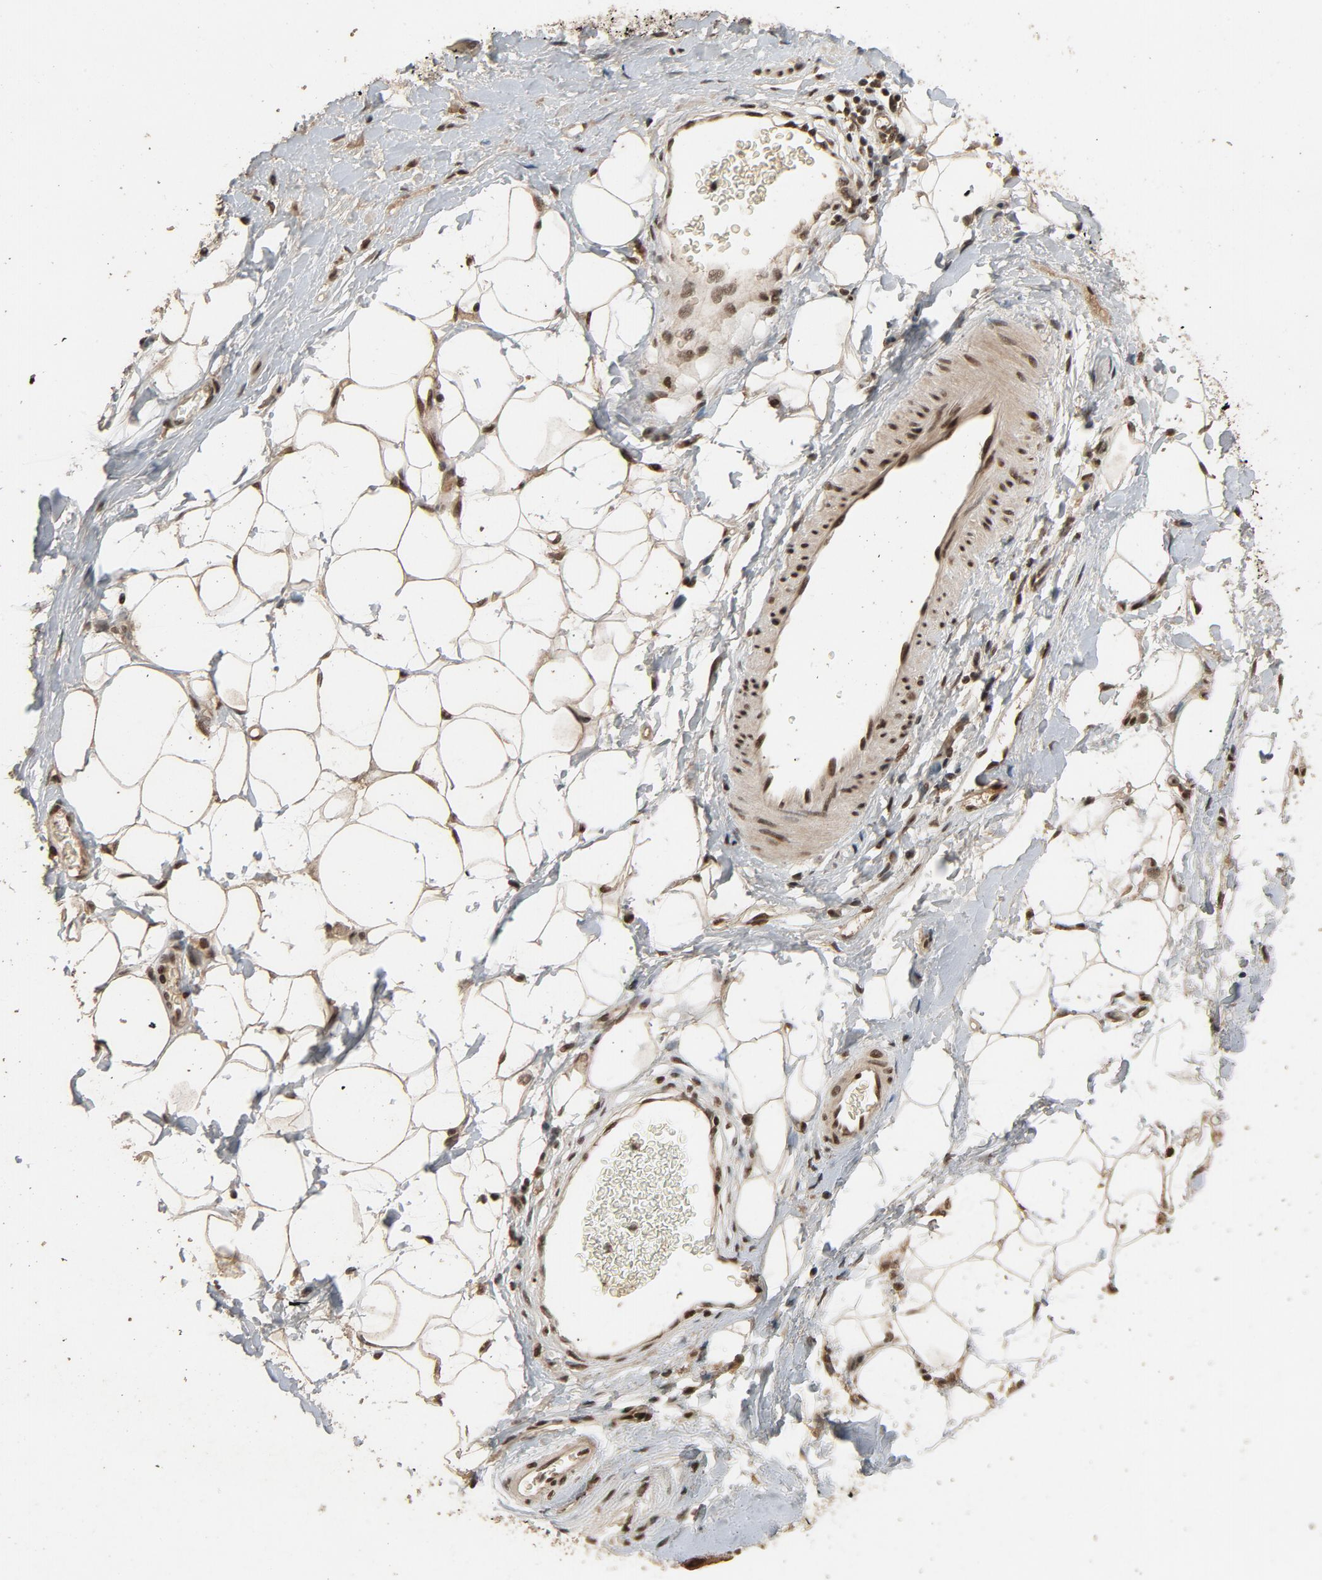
{"staining": {"intensity": "weak", "quantity": ">75%", "location": "cytoplasmic/membranous"}, "tissue": "adipose tissue", "cell_type": "Adipocytes", "image_type": "normal", "snomed": [{"axis": "morphology", "description": "Normal tissue, NOS"}, {"axis": "morphology", "description": "Urothelial carcinoma, High grade"}, {"axis": "topography", "description": "Vascular tissue"}, {"axis": "topography", "description": "Urinary bladder"}], "caption": "Brown immunohistochemical staining in normal adipose tissue shows weak cytoplasmic/membranous positivity in about >75% of adipocytes.", "gene": "SMARCD1", "patient": {"sex": "female", "age": 56}}